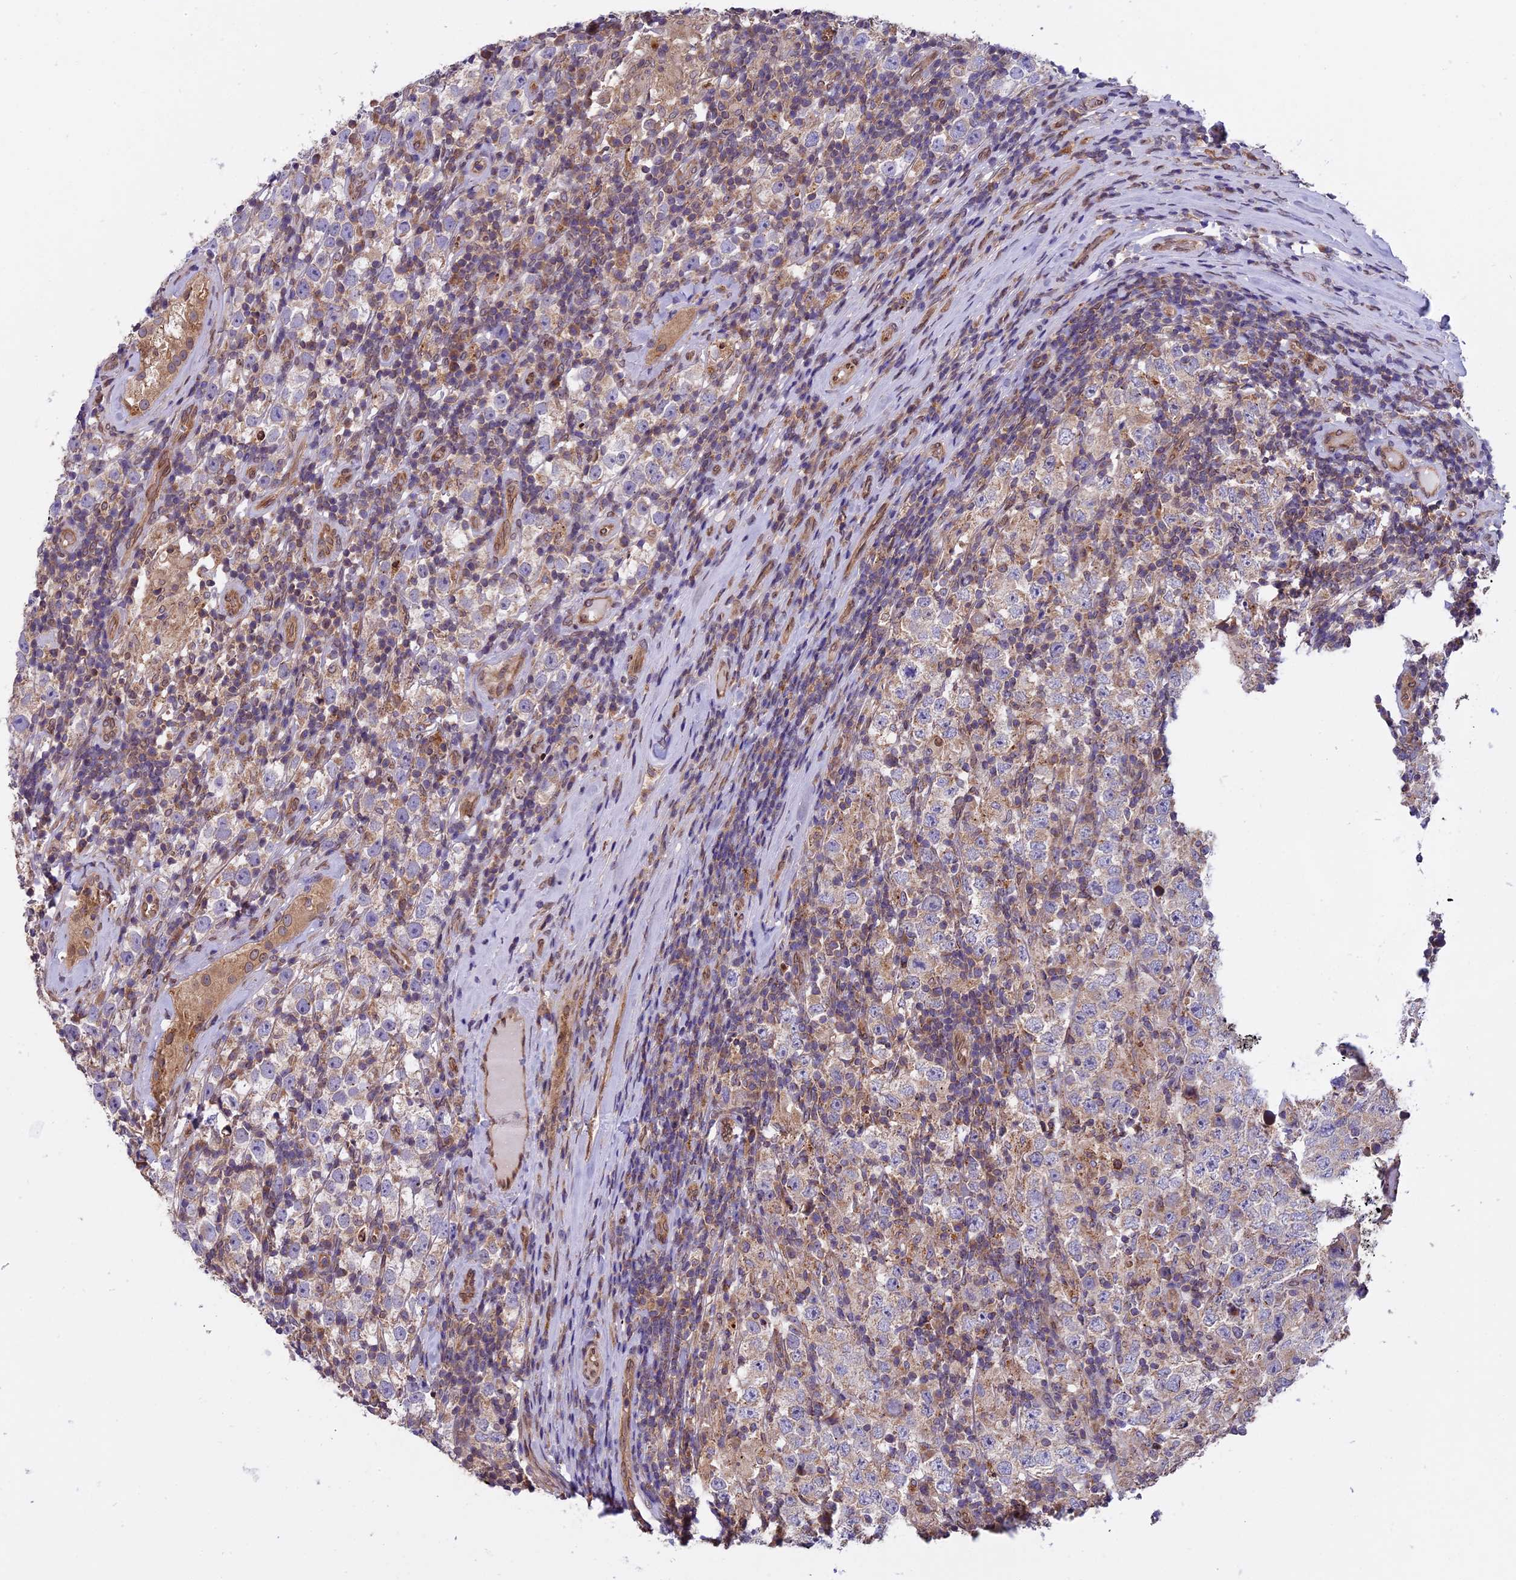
{"staining": {"intensity": "weak", "quantity": "<25%", "location": "cytoplasmic/membranous"}, "tissue": "testis cancer", "cell_type": "Tumor cells", "image_type": "cancer", "snomed": [{"axis": "morphology", "description": "Normal tissue, NOS"}, {"axis": "morphology", "description": "Urothelial carcinoma, High grade"}, {"axis": "morphology", "description": "Seminoma, NOS"}, {"axis": "morphology", "description": "Carcinoma, Embryonal, NOS"}, {"axis": "topography", "description": "Urinary bladder"}, {"axis": "topography", "description": "Testis"}], "caption": "Immunohistochemical staining of testis cancer displays no significant staining in tumor cells. (Immunohistochemistry, brightfield microscopy, high magnification).", "gene": "CHMP2A", "patient": {"sex": "male", "age": 41}}